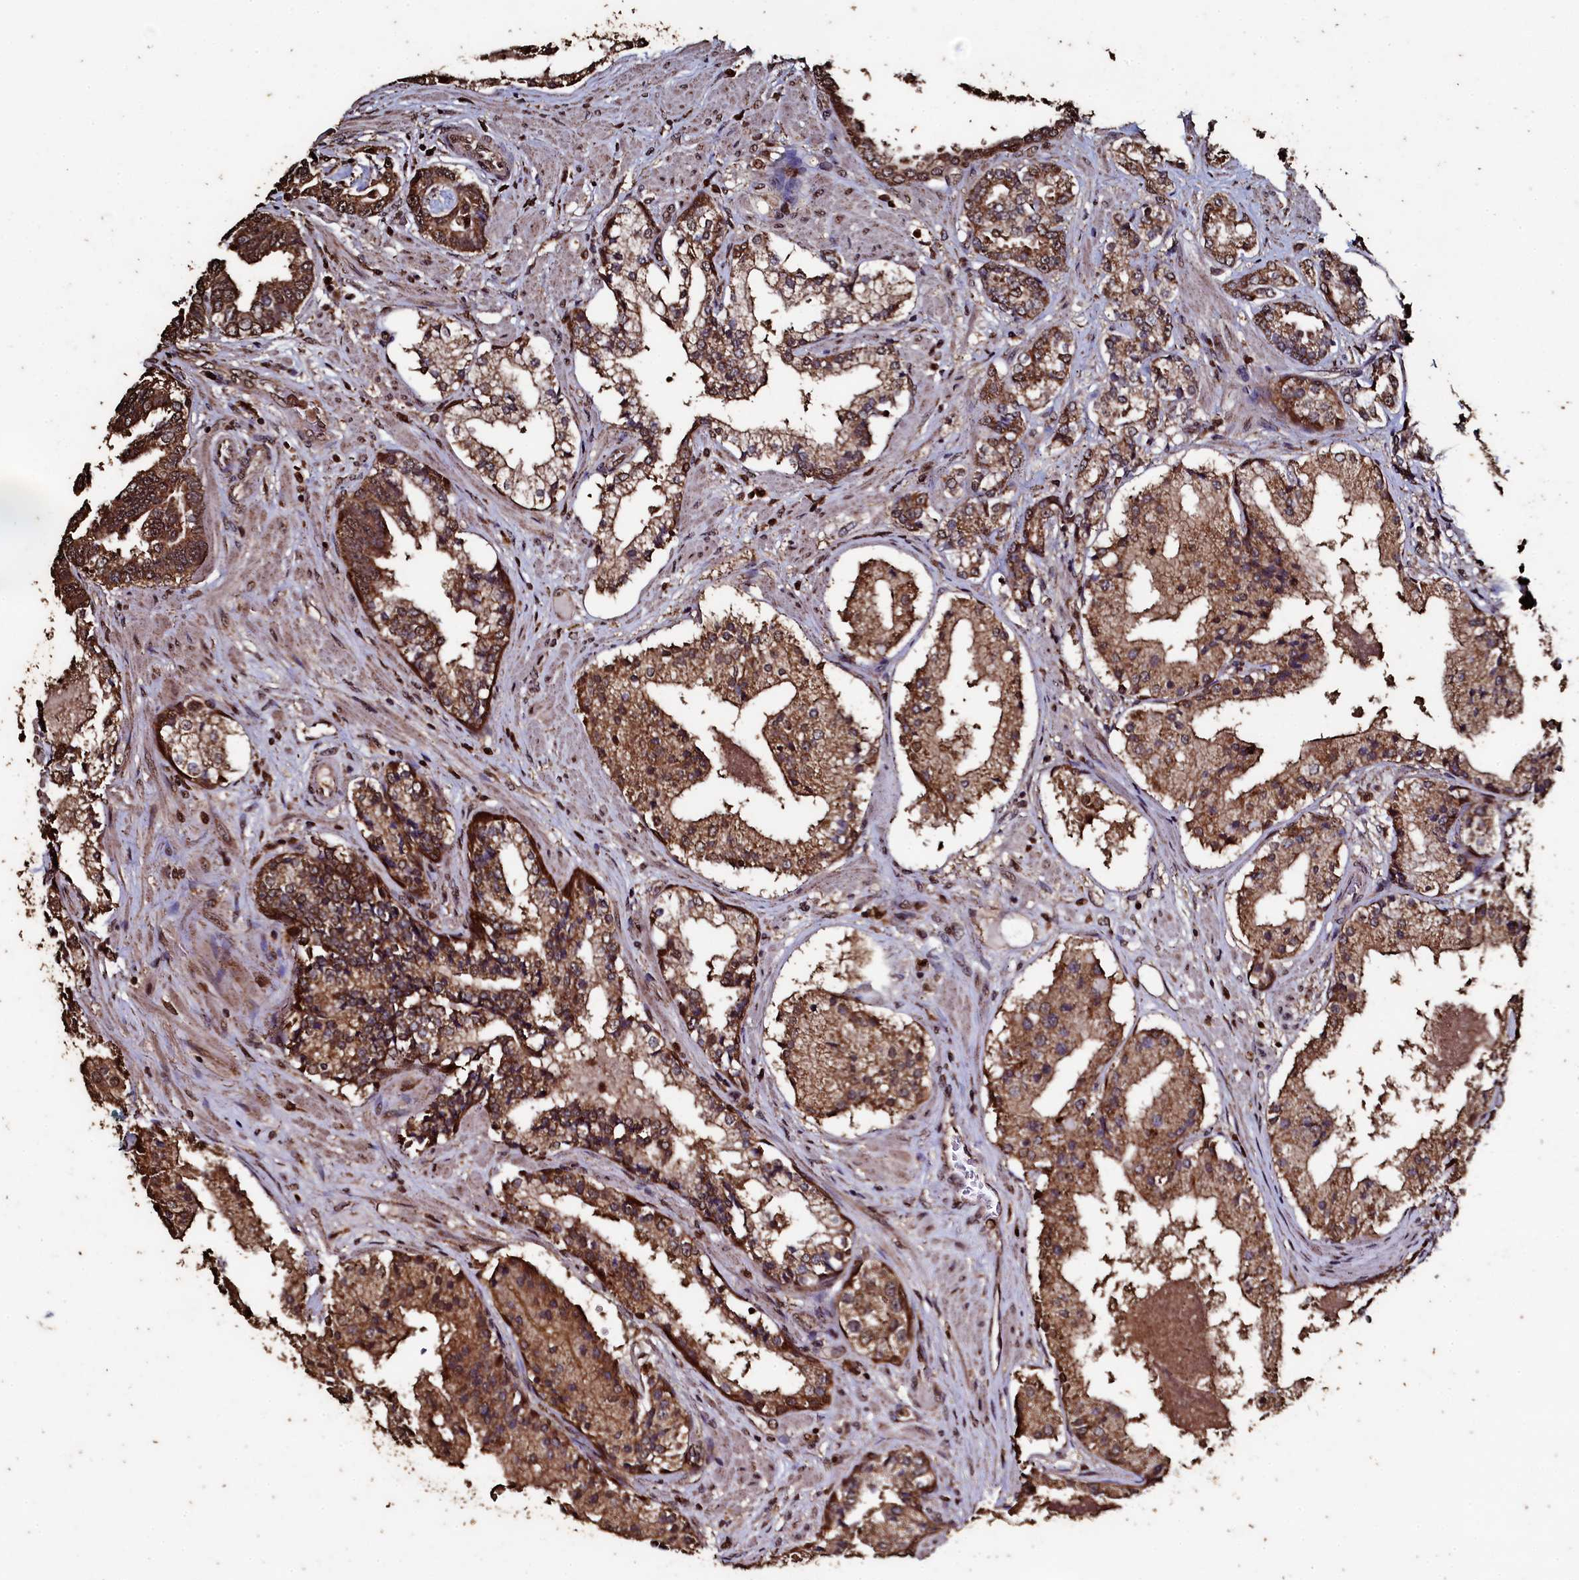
{"staining": {"intensity": "moderate", "quantity": ">75%", "location": "cytoplasmic/membranous,nuclear"}, "tissue": "prostate cancer", "cell_type": "Tumor cells", "image_type": "cancer", "snomed": [{"axis": "morphology", "description": "Adenocarcinoma, High grade"}, {"axis": "topography", "description": "Prostate"}], "caption": "Immunohistochemistry (IHC) staining of prostate high-grade adenocarcinoma, which reveals medium levels of moderate cytoplasmic/membranous and nuclear positivity in approximately >75% of tumor cells indicating moderate cytoplasmic/membranous and nuclear protein expression. The staining was performed using DAB (3,3'-diaminobenzidine) (brown) for protein detection and nuclei were counterstained in hematoxylin (blue).", "gene": "FAAP24", "patient": {"sex": "male", "age": 58}}